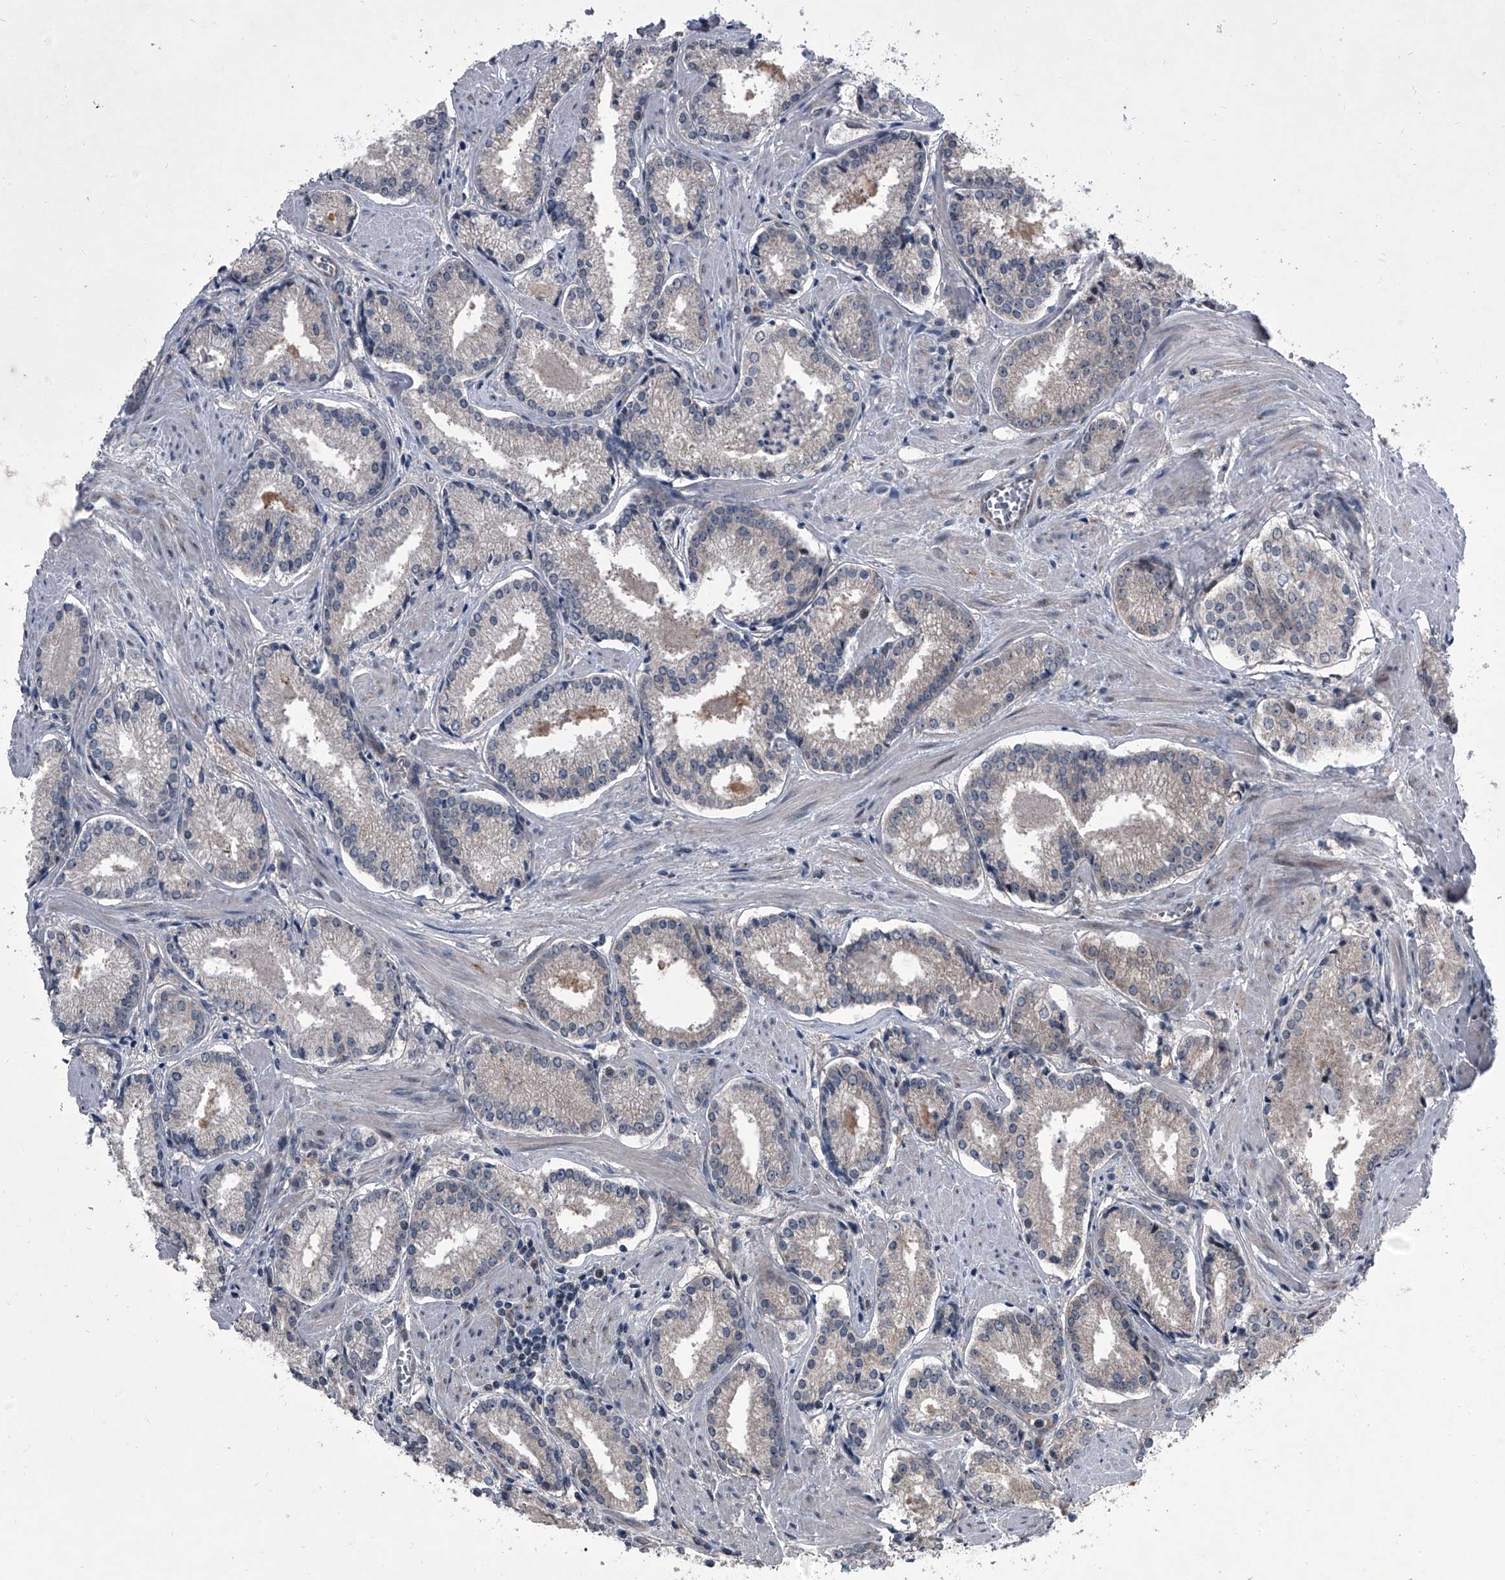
{"staining": {"intensity": "negative", "quantity": "none", "location": "none"}, "tissue": "prostate cancer", "cell_type": "Tumor cells", "image_type": "cancer", "snomed": [{"axis": "morphology", "description": "Adenocarcinoma, Low grade"}, {"axis": "topography", "description": "Prostate"}], "caption": "Human prostate cancer stained for a protein using IHC shows no expression in tumor cells.", "gene": "ELK4", "patient": {"sex": "male", "age": 54}}